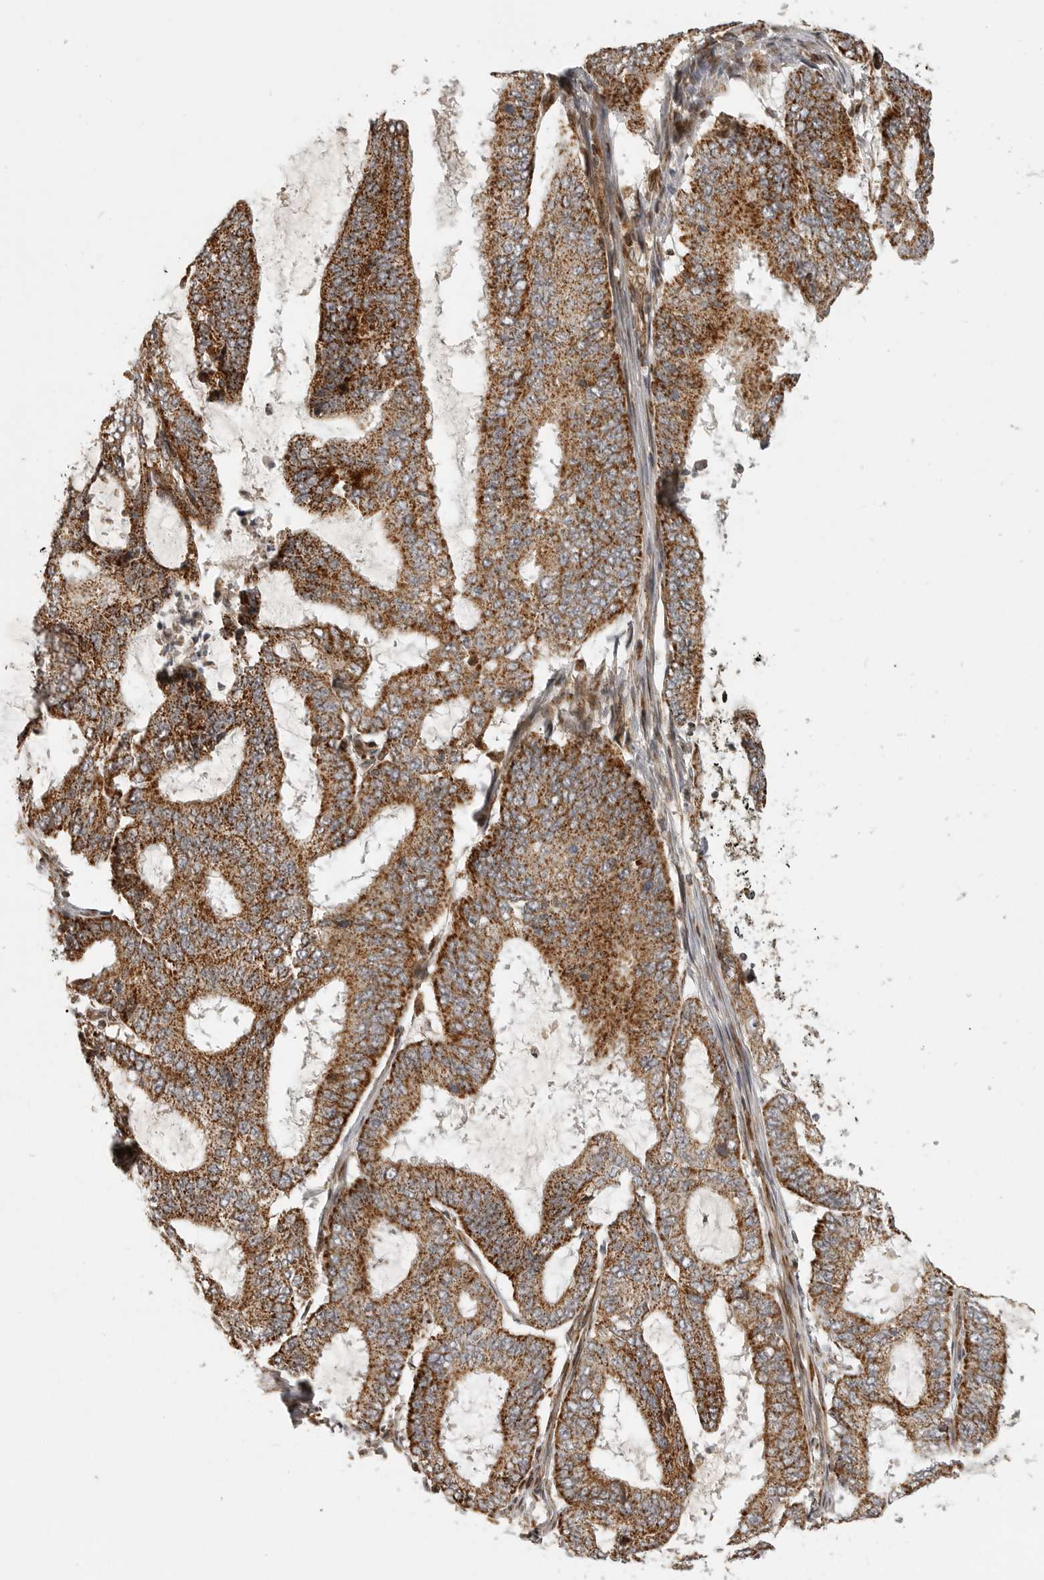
{"staining": {"intensity": "strong", "quantity": ">75%", "location": "cytoplasmic/membranous"}, "tissue": "endometrial cancer", "cell_type": "Tumor cells", "image_type": "cancer", "snomed": [{"axis": "morphology", "description": "Adenocarcinoma, NOS"}, {"axis": "topography", "description": "Endometrium"}], "caption": "This micrograph exhibits endometrial cancer stained with IHC to label a protein in brown. The cytoplasmic/membranous of tumor cells show strong positivity for the protein. Nuclei are counter-stained blue.", "gene": "NARS2", "patient": {"sex": "female", "age": 49}}